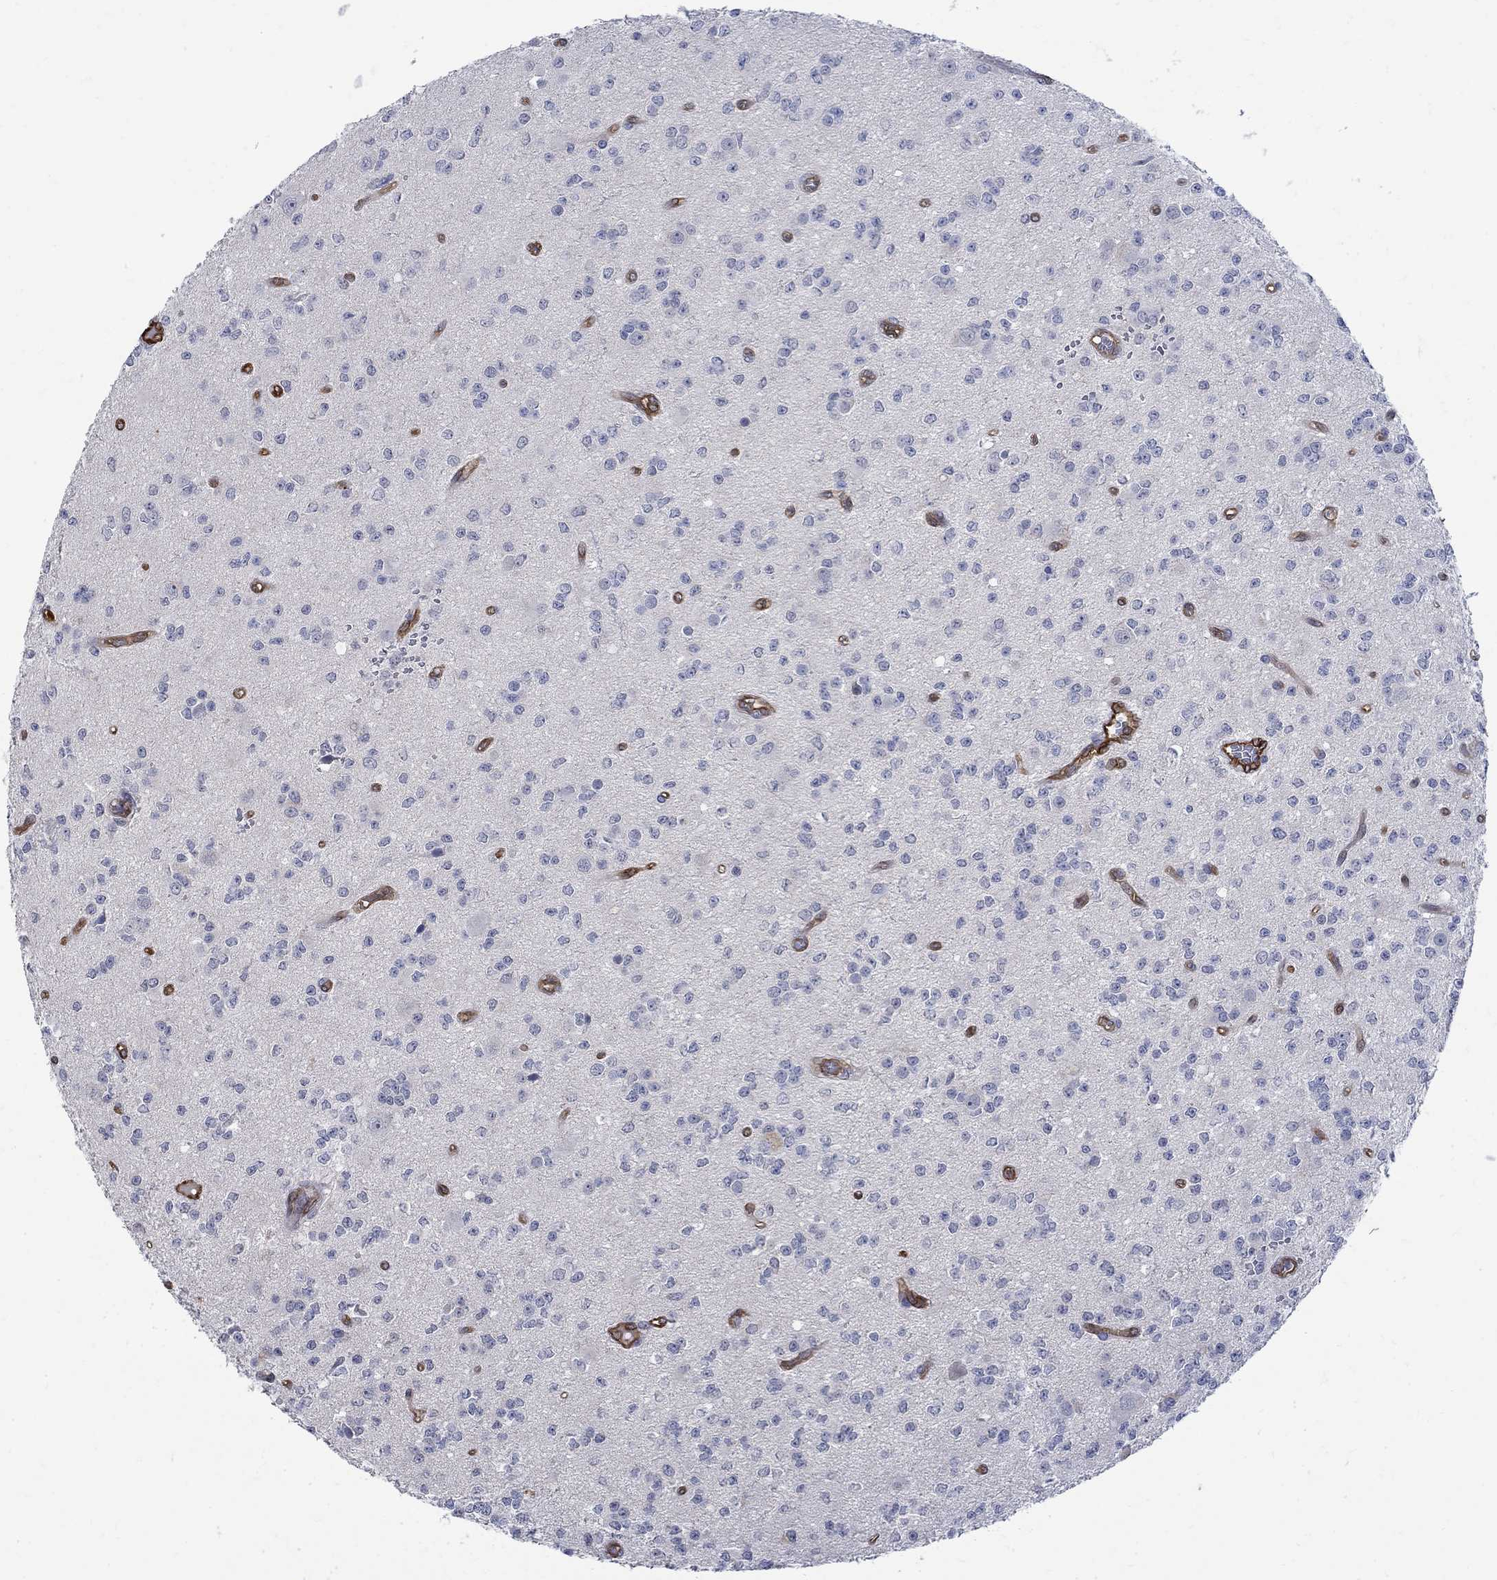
{"staining": {"intensity": "negative", "quantity": "none", "location": "none"}, "tissue": "glioma", "cell_type": "Tumor cells", "image_type": "cancer", "snomed": [{"axis": "morphology", "description": "Glioma, malignant, Low grade"}, {"axis": "topography", "description": "Brain"}], "caption": "IHC image of neoplastic tissue: malignant low-grade glioma stained with DAB displays no significant protein expression in tumor cells.", "gene": "TGM2", "patient": {"sex": "female", "age": 45}}